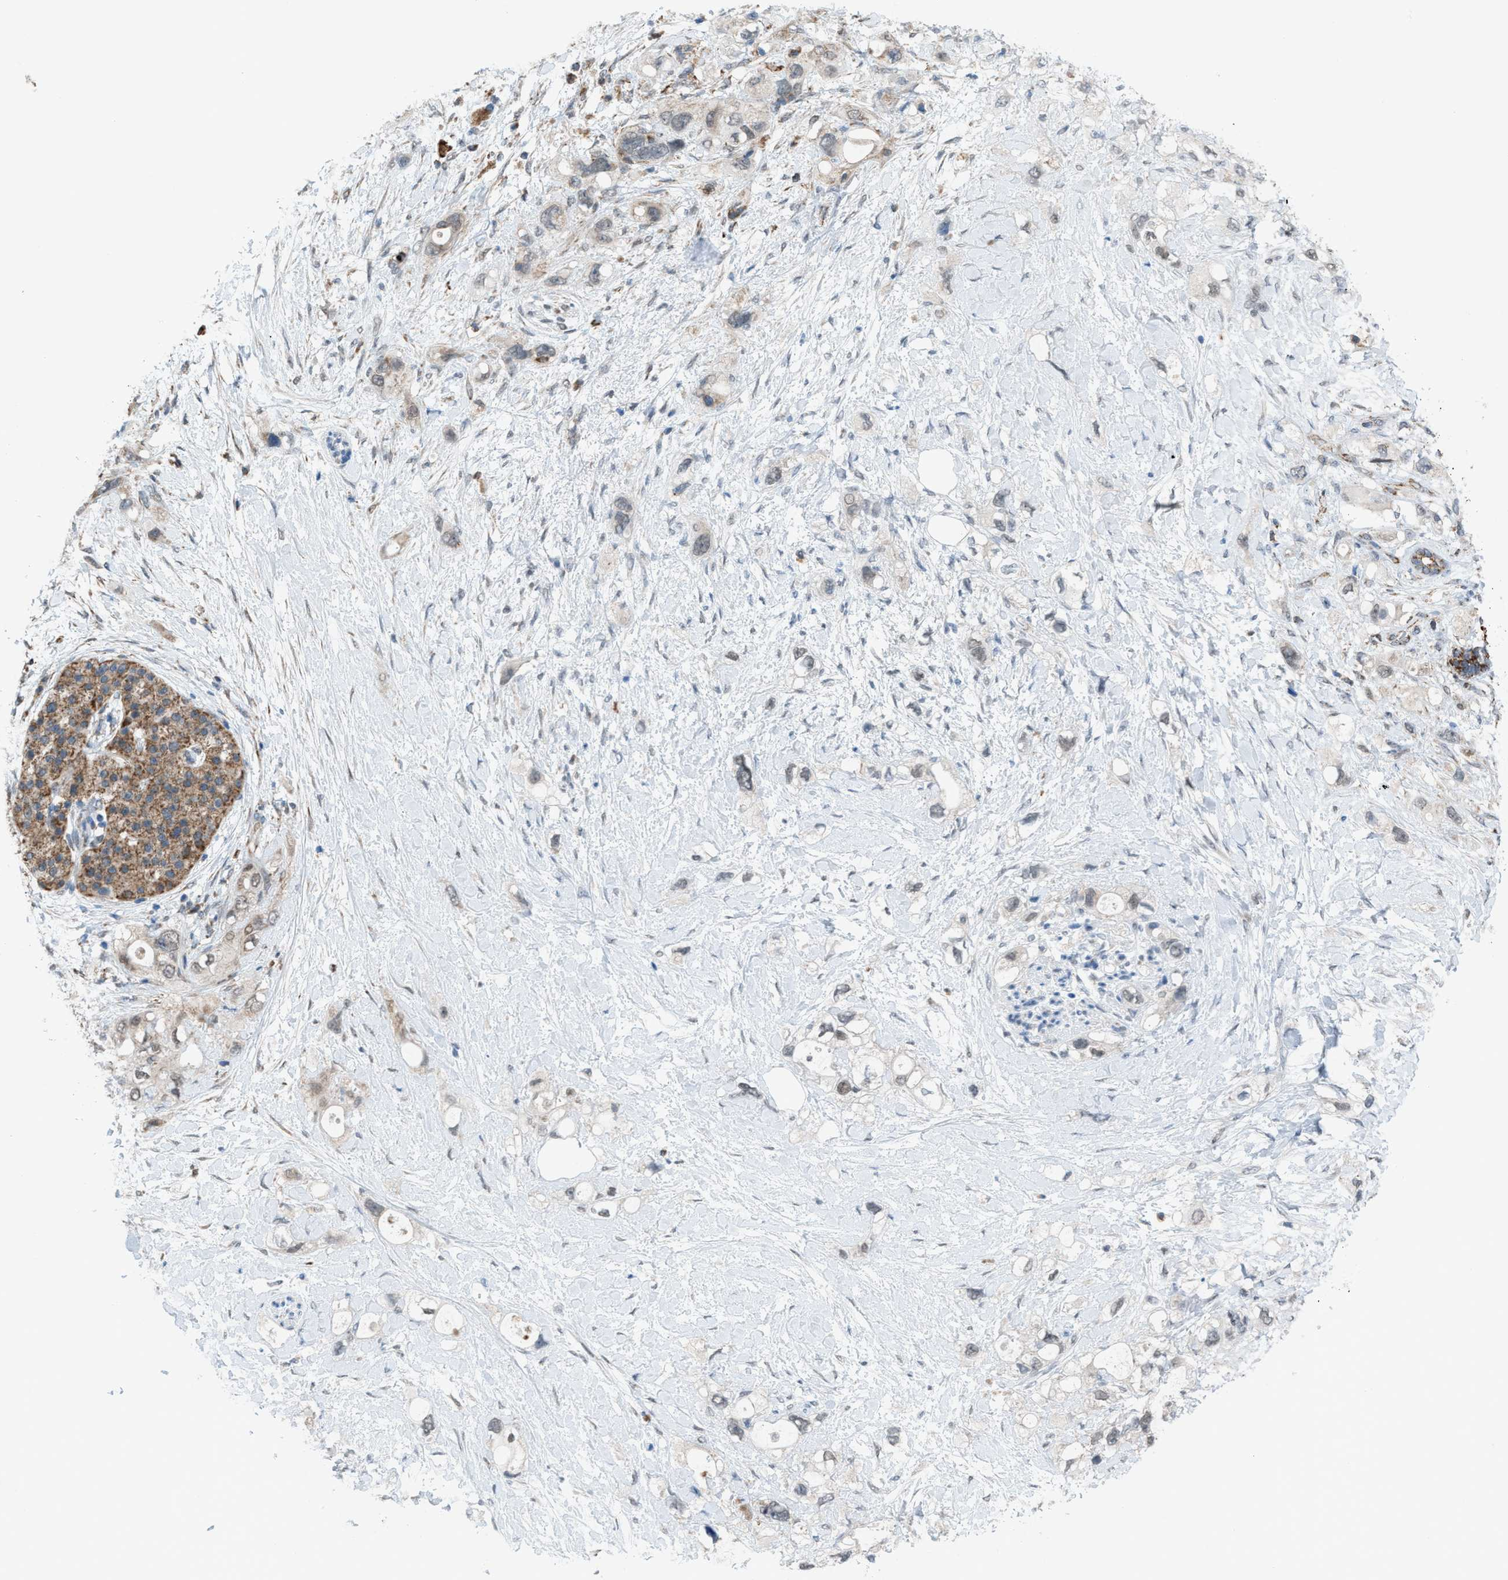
{"staining": {"intensity": "weak", "quantity": "<25%", "location": "cytoplasmic/membranous"}, "tissue": "pancreatic cancer", "cell_type": "Tumor cells", "image_type": "cancer", "snomed": [{"axis": "morphology", "description": "Adenocarcinoma, NOS"}, {"axis": "topography", "description": "Pancreas"}], "caption": "The image shows no significant staining in tumor cells of pancreatic adenocarcinoma.", "gene": "SRM", "patient": {"sex": "female", "age": 56}}